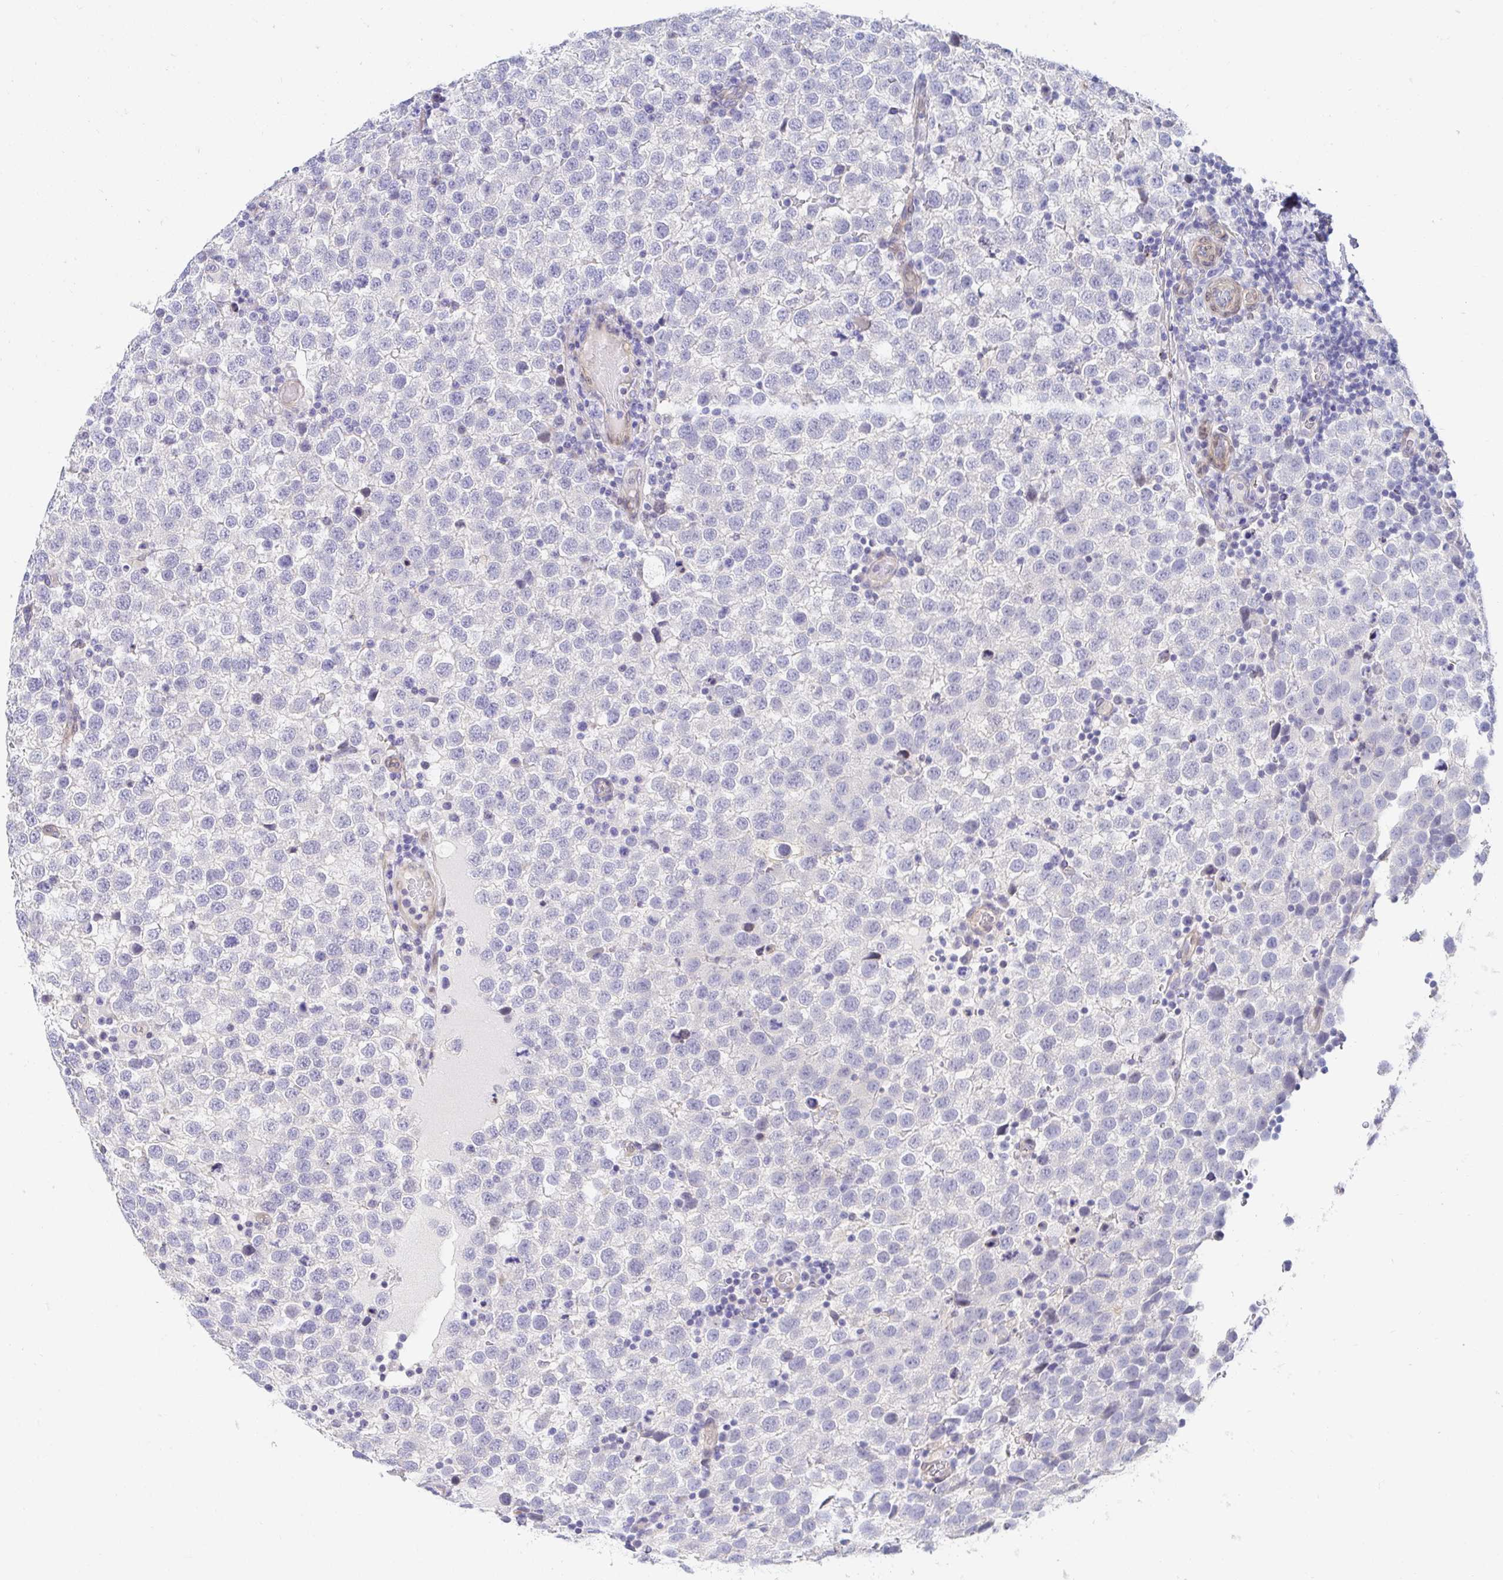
{"staining": {"intensity": "negative", "quantity": "none", "location": "none"}, "tissue": "testis cancer", "cell_type": "Tumor cells", "image_type": "cancer", "snomed": [{"axis": "morphology", "description": "Seminoma, NOS"}, {"axis": "topography", "description": "Testis"}], "caption": "Protein analysis of seminoma (testis) displays no significant expression in tumor cells. Brightfield microscopy of immunohistochemistry (IHC) stained with DAB (3,3'-diaminobenzidine) (brown) and hematoxylin (blue), captured at high magnification.", "gene": "AKAP14", "patient": {"sex": "male", "age": 34}}